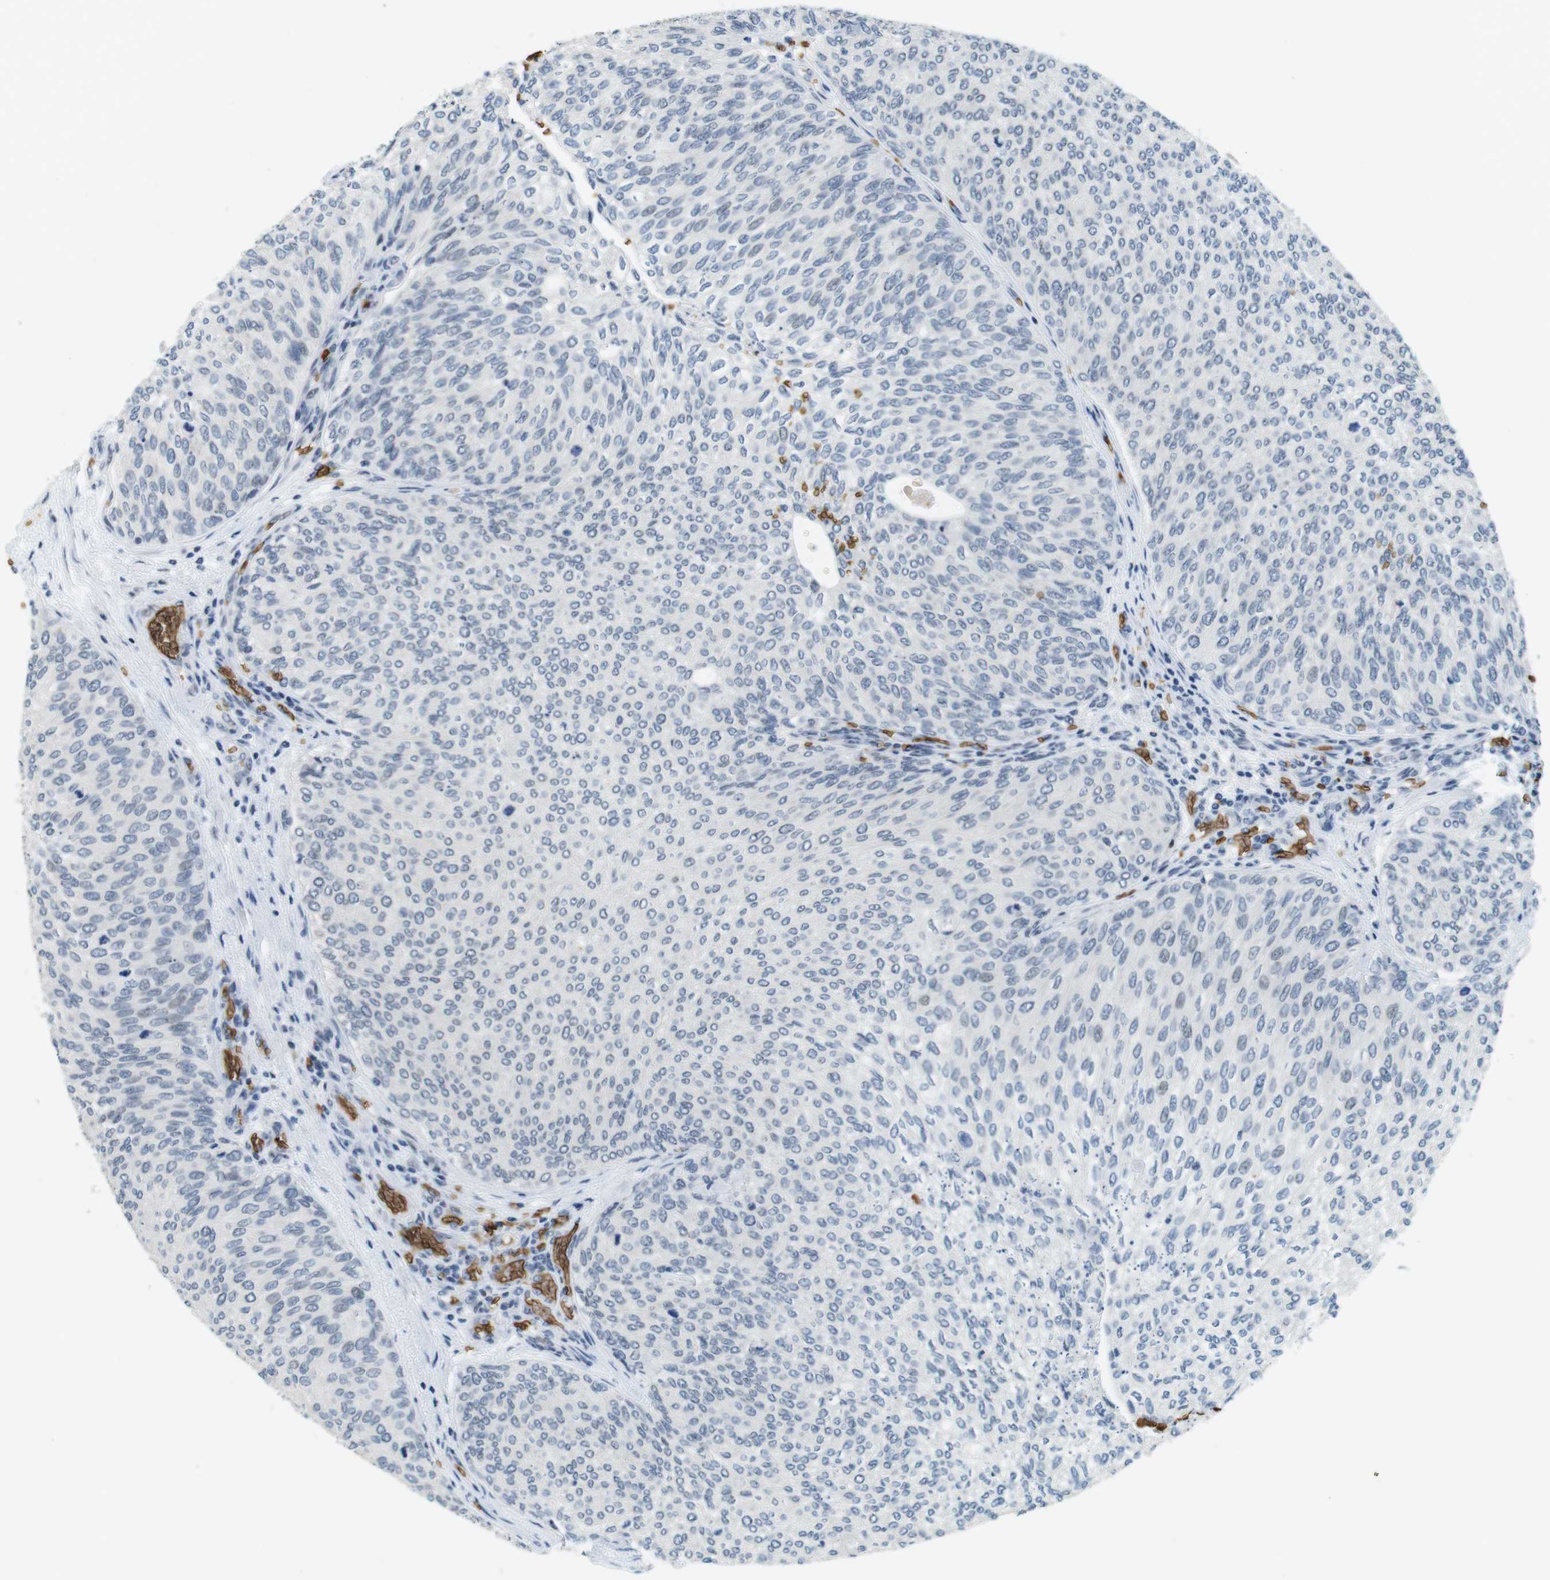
{"staining": {"intensity": "negative", "quantity": "none", "location": "none"}, "tissue": "urothelial cancer", "cell_type": "Tumor cells", "image_type": "cancer", "snomed": [{"axis": "morphology", "description": "Urothelial carcinoma, Low grade"}, {"axis": "topography", "description": "Urinary bladder"}], "caption": "Immunohistochemical staining of urothelial cancer shows no significant positivity in tumor cells.", "gene": "SLC4A1", "patient": {"sex": "female", "age": 79}}